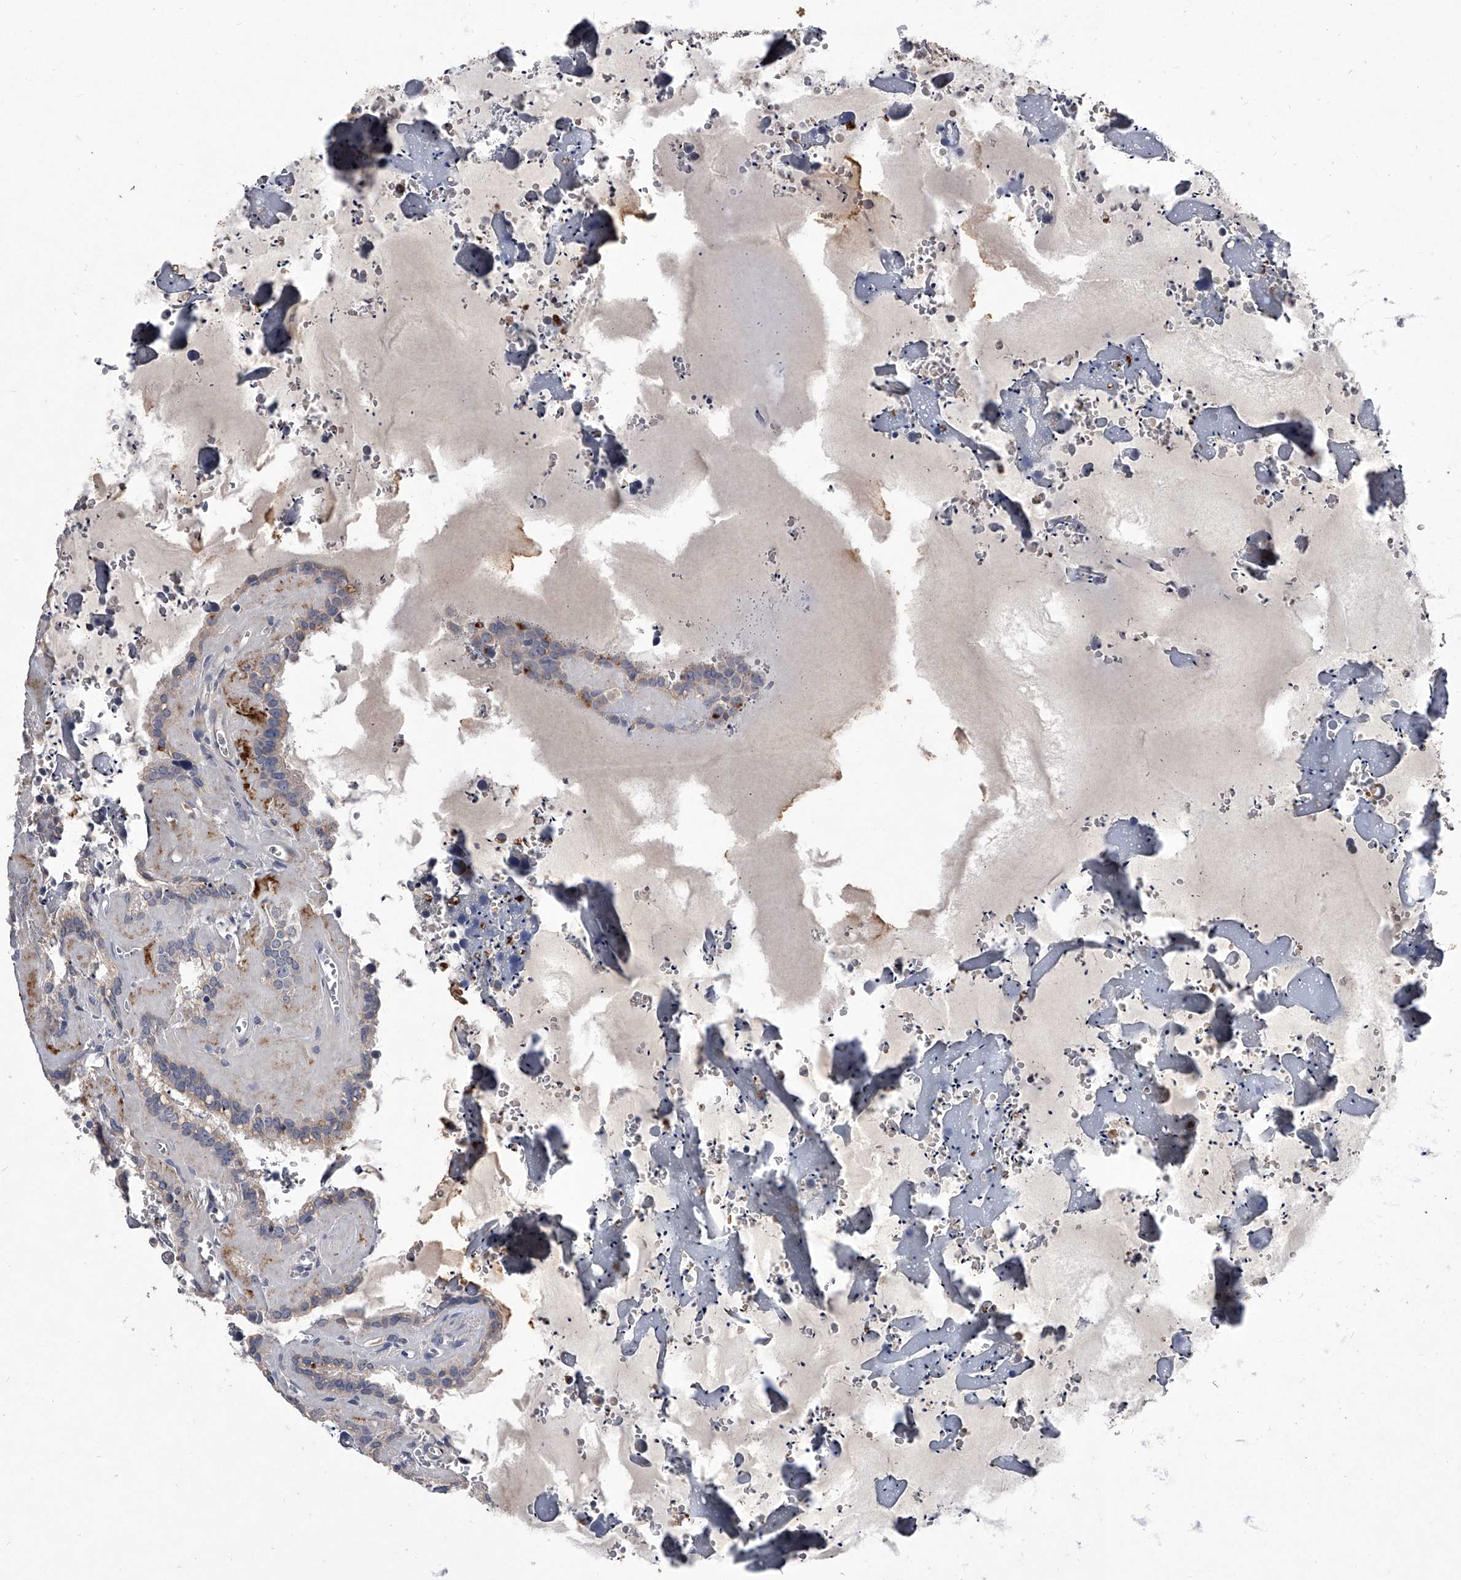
{"staining": {"intensity": "weak", "quantity": "<25%", "location": "cytoplasmic/membranous"}, "tissue": "seminal vesicle", "cell_type": "Glandular cells", "image_type": "normal", "snomed": [{"axis": "morphology", "description": "Normal tissue, NOS"}, {"axis": "topography", "description": "Prostate"}, {"axis": "topography", "description": "Seminal veicle"}], "caption": "IHC photomicrograph of normal seminal vesicle: seminal vesicle stained with DAB (3,3'-diaminobenzidine) reveals no significant protein staining in glandular cells. (DAB (3,3'-diaminobenzidine) immunohistochemistry, high magnification).", "gene": "C5", "patient": {"sex": "male", "age": 59}}